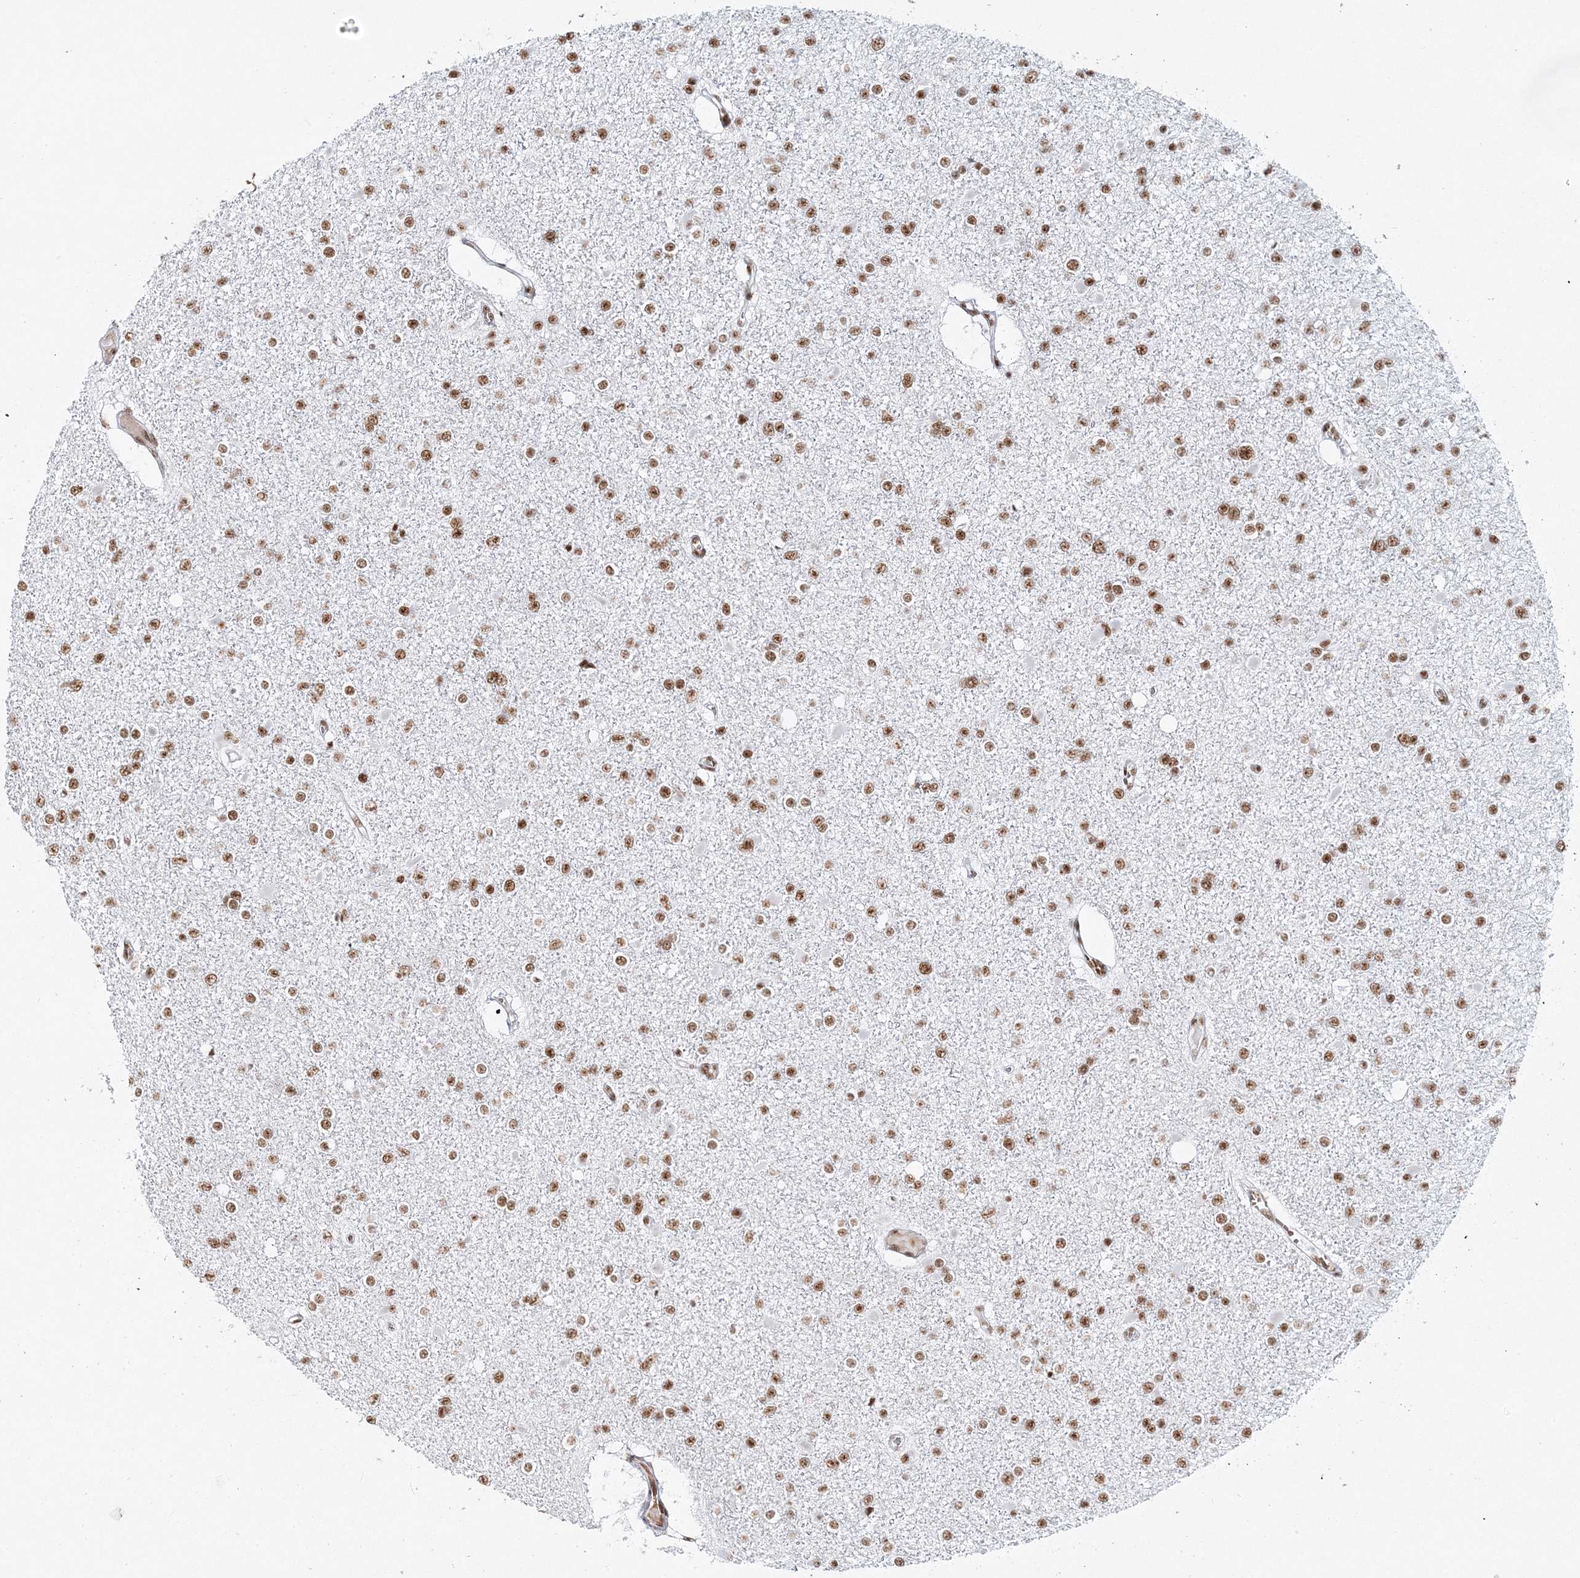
{"staining": {"intensity": "moderate", "quantity": ">75%", "location": "nuclear"}, "tissue": "glioma", "cell_type": "Tumor cells", "image_type": "cancer", "snomed": [{"axis": "morphology", "description": "Glioma, malignant, Low grade"}, {"axis": "topography", "description": "Brain"}], "caption": "Low-grade glioma (malignant) was stained to show a protein in brown. There is medium levels of moderate nuclear positivity in about >75% of tumor cells.", "gene": "QRICH1", "patient": {"sex": "female", "age": 22}}